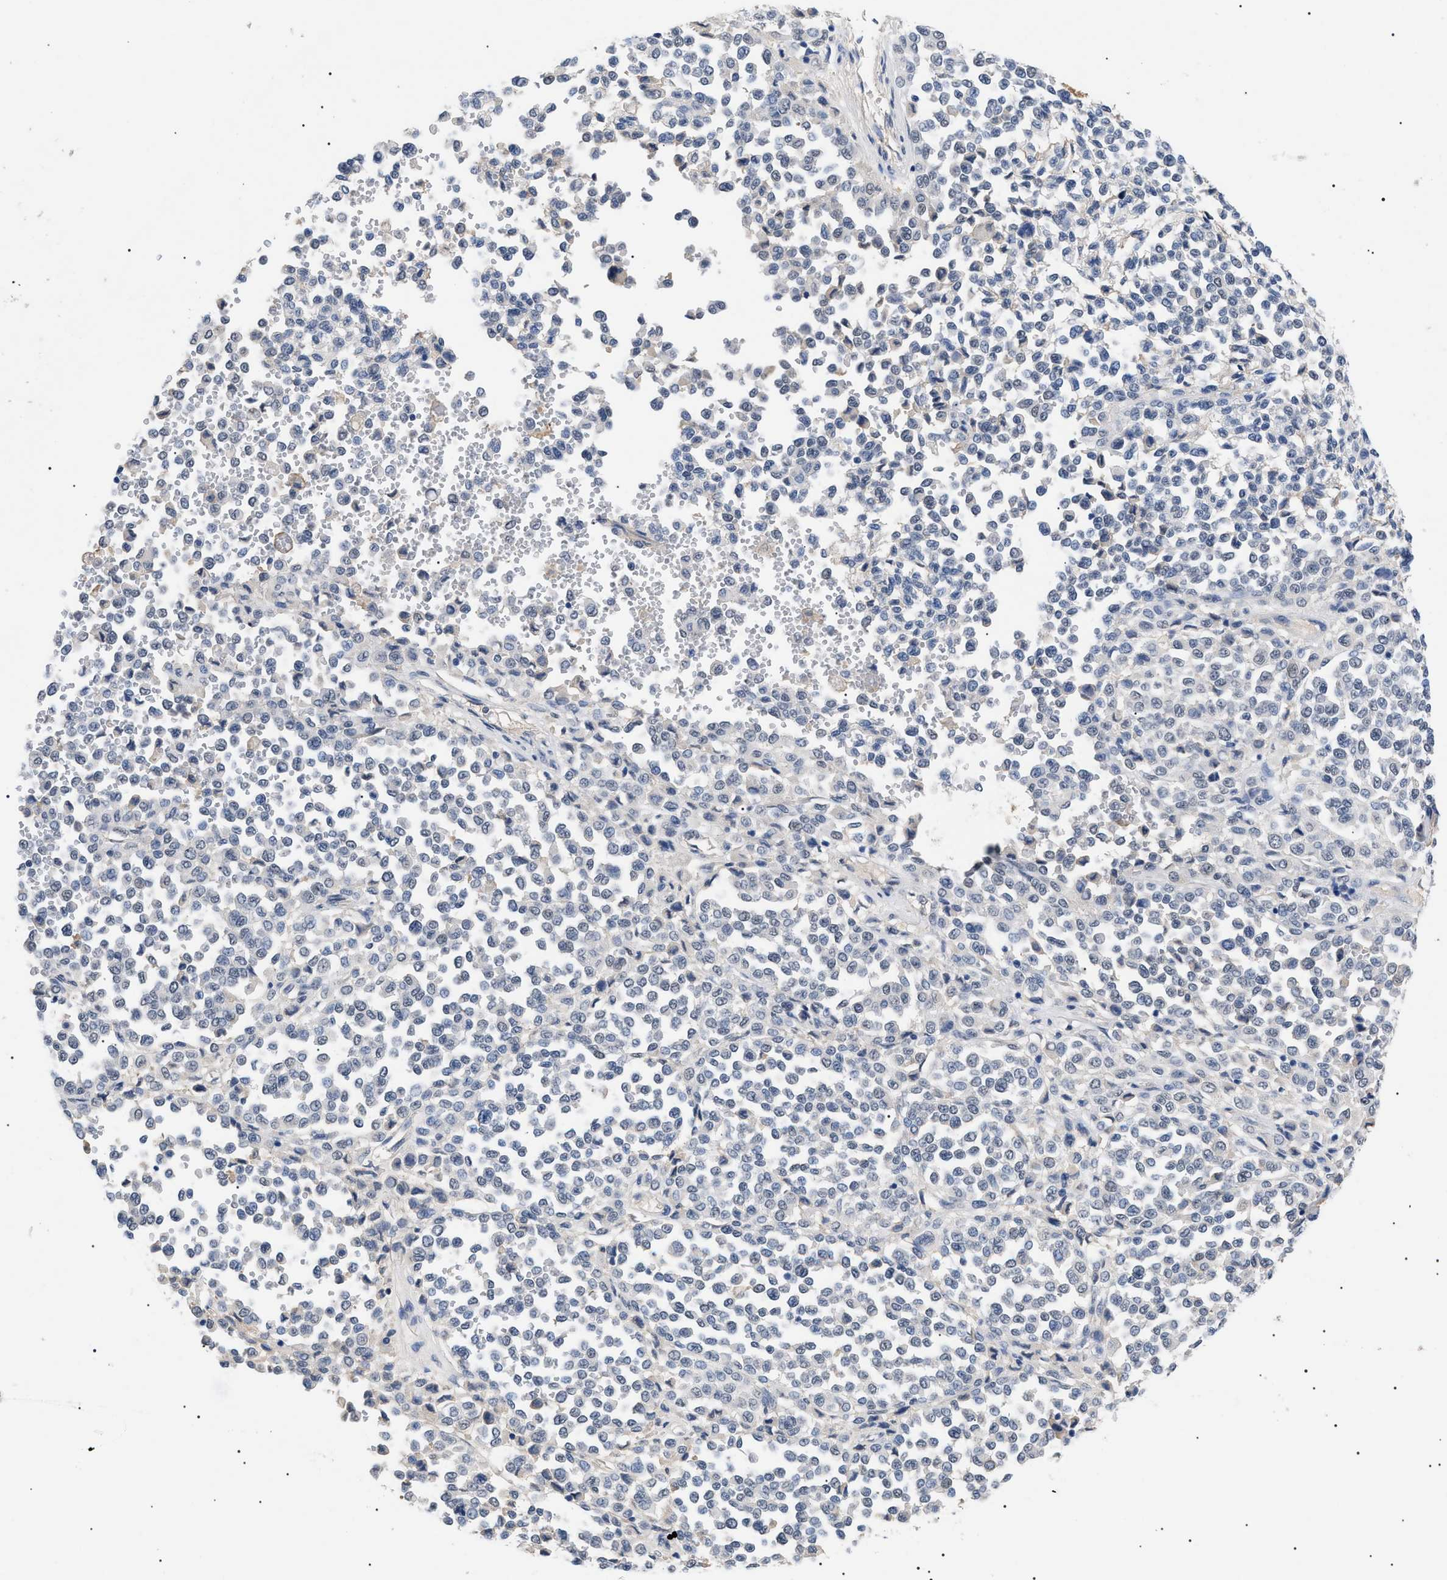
{"staining": {"intensity": "negative", "quantity": "none", "location": "none"}, "tissue": "melanoma", "cell_type": "Tumor cells", "image_type": "cancer", "snomed": [{"axis": "morphology", "description": "Malignant melanoma, Metastatic site"}, {"axis": "topography", "description": "Pancreas"}], "caption": "DAB immunohistochemical staining of malignant melanoma (metastatic site) exhibits no significant staining in tumor cells.", "gene": "PRRT2", "patient": {"sex": "female", "age": 30}}